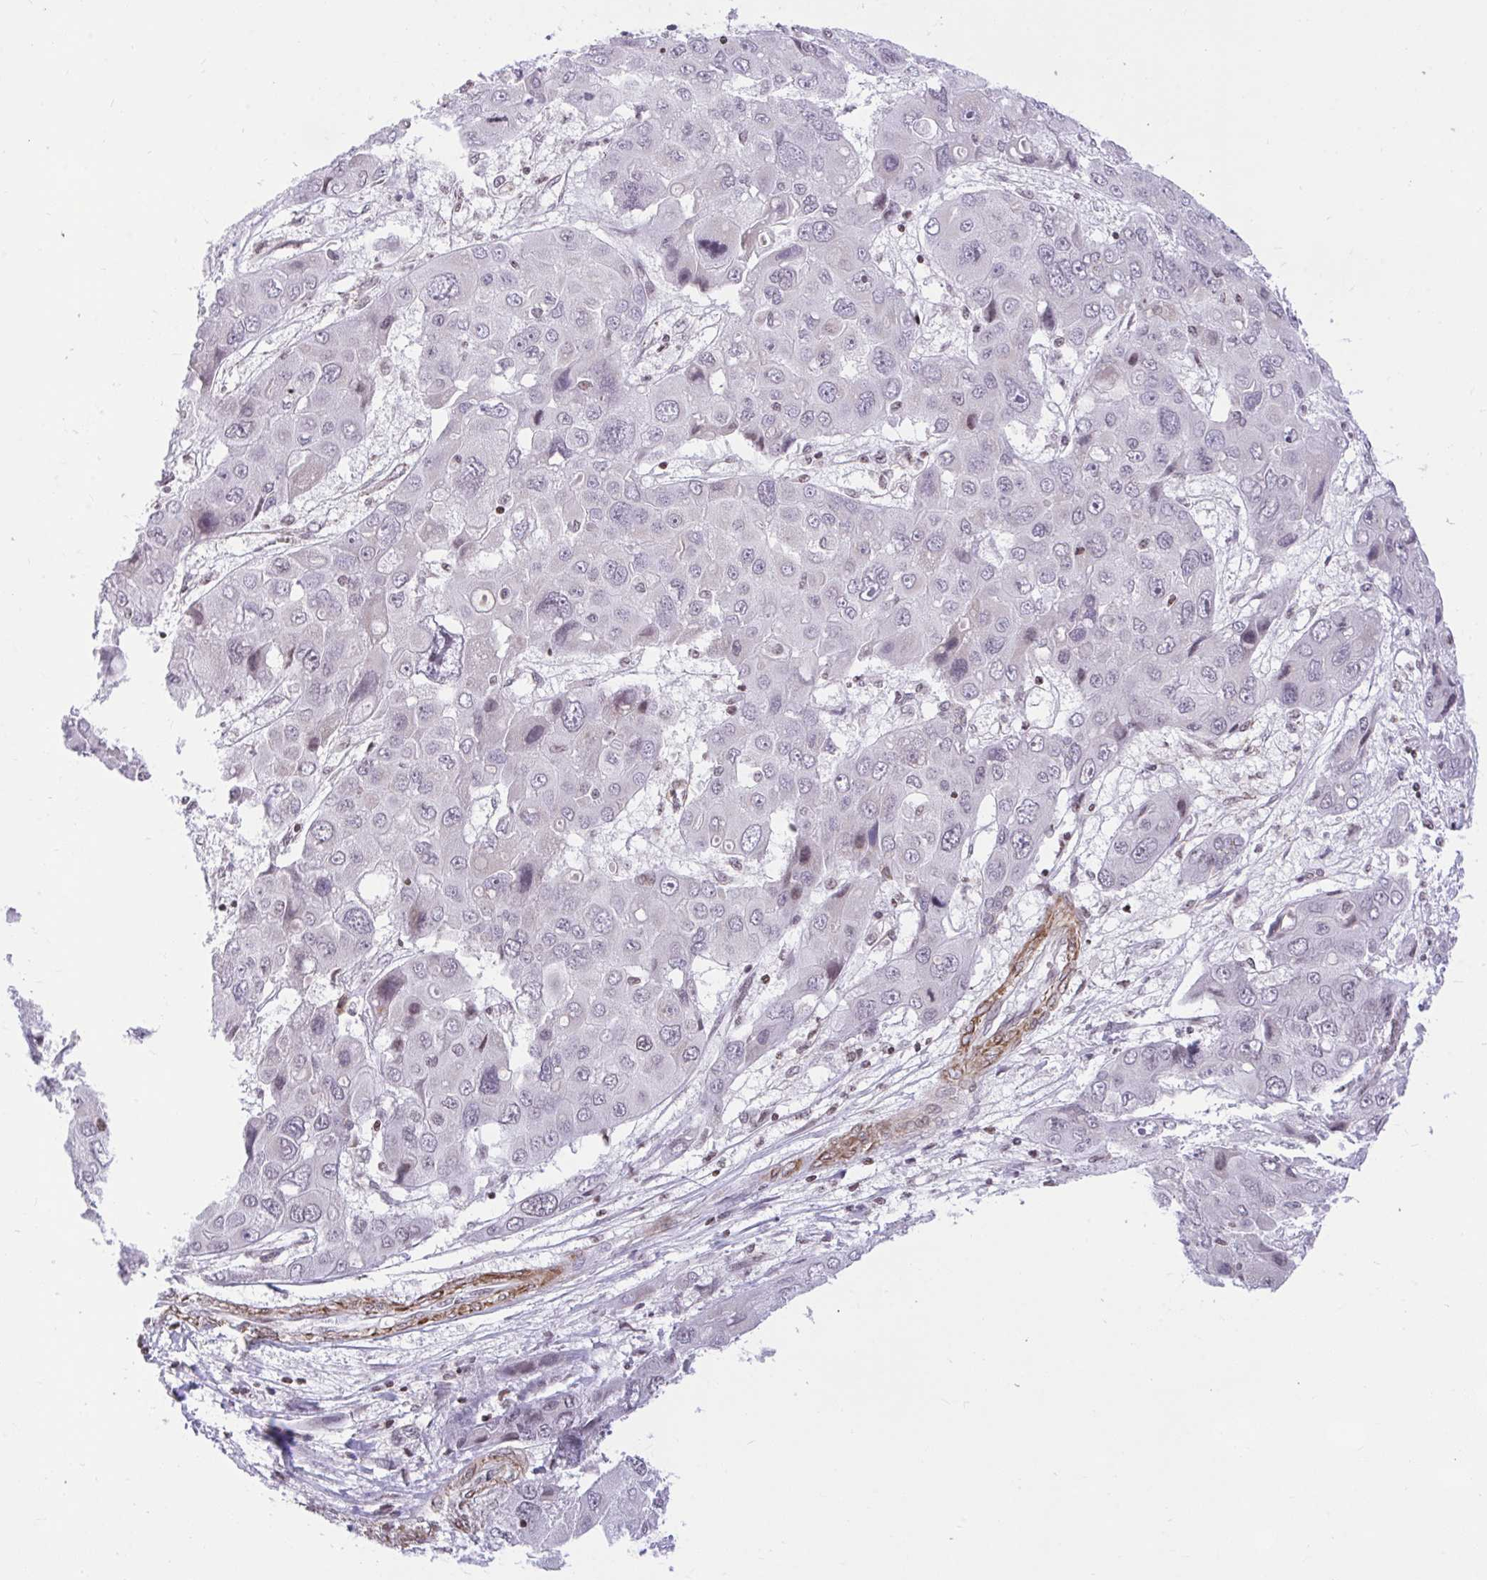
{"staining": {"intensity": "weak", "quantity": "<25%", "location": "nuclear"}, "tissue": "liver cancer", "cell_type": "Tumor cells", "image_type": "cancer", "snomed": [{"axis": "morphology", "description": "Cholangiocarcinoma"}, {"axis": "topography", "description": "Liver"}], "caption": "A high-resolution photomicrograph shows immunohistochemistry (IHC) staining of liver cancer, which shows no significant staining in tumor cells.", "gene": "KCNN4", "patient": {"sex": "male", "age": 67}}